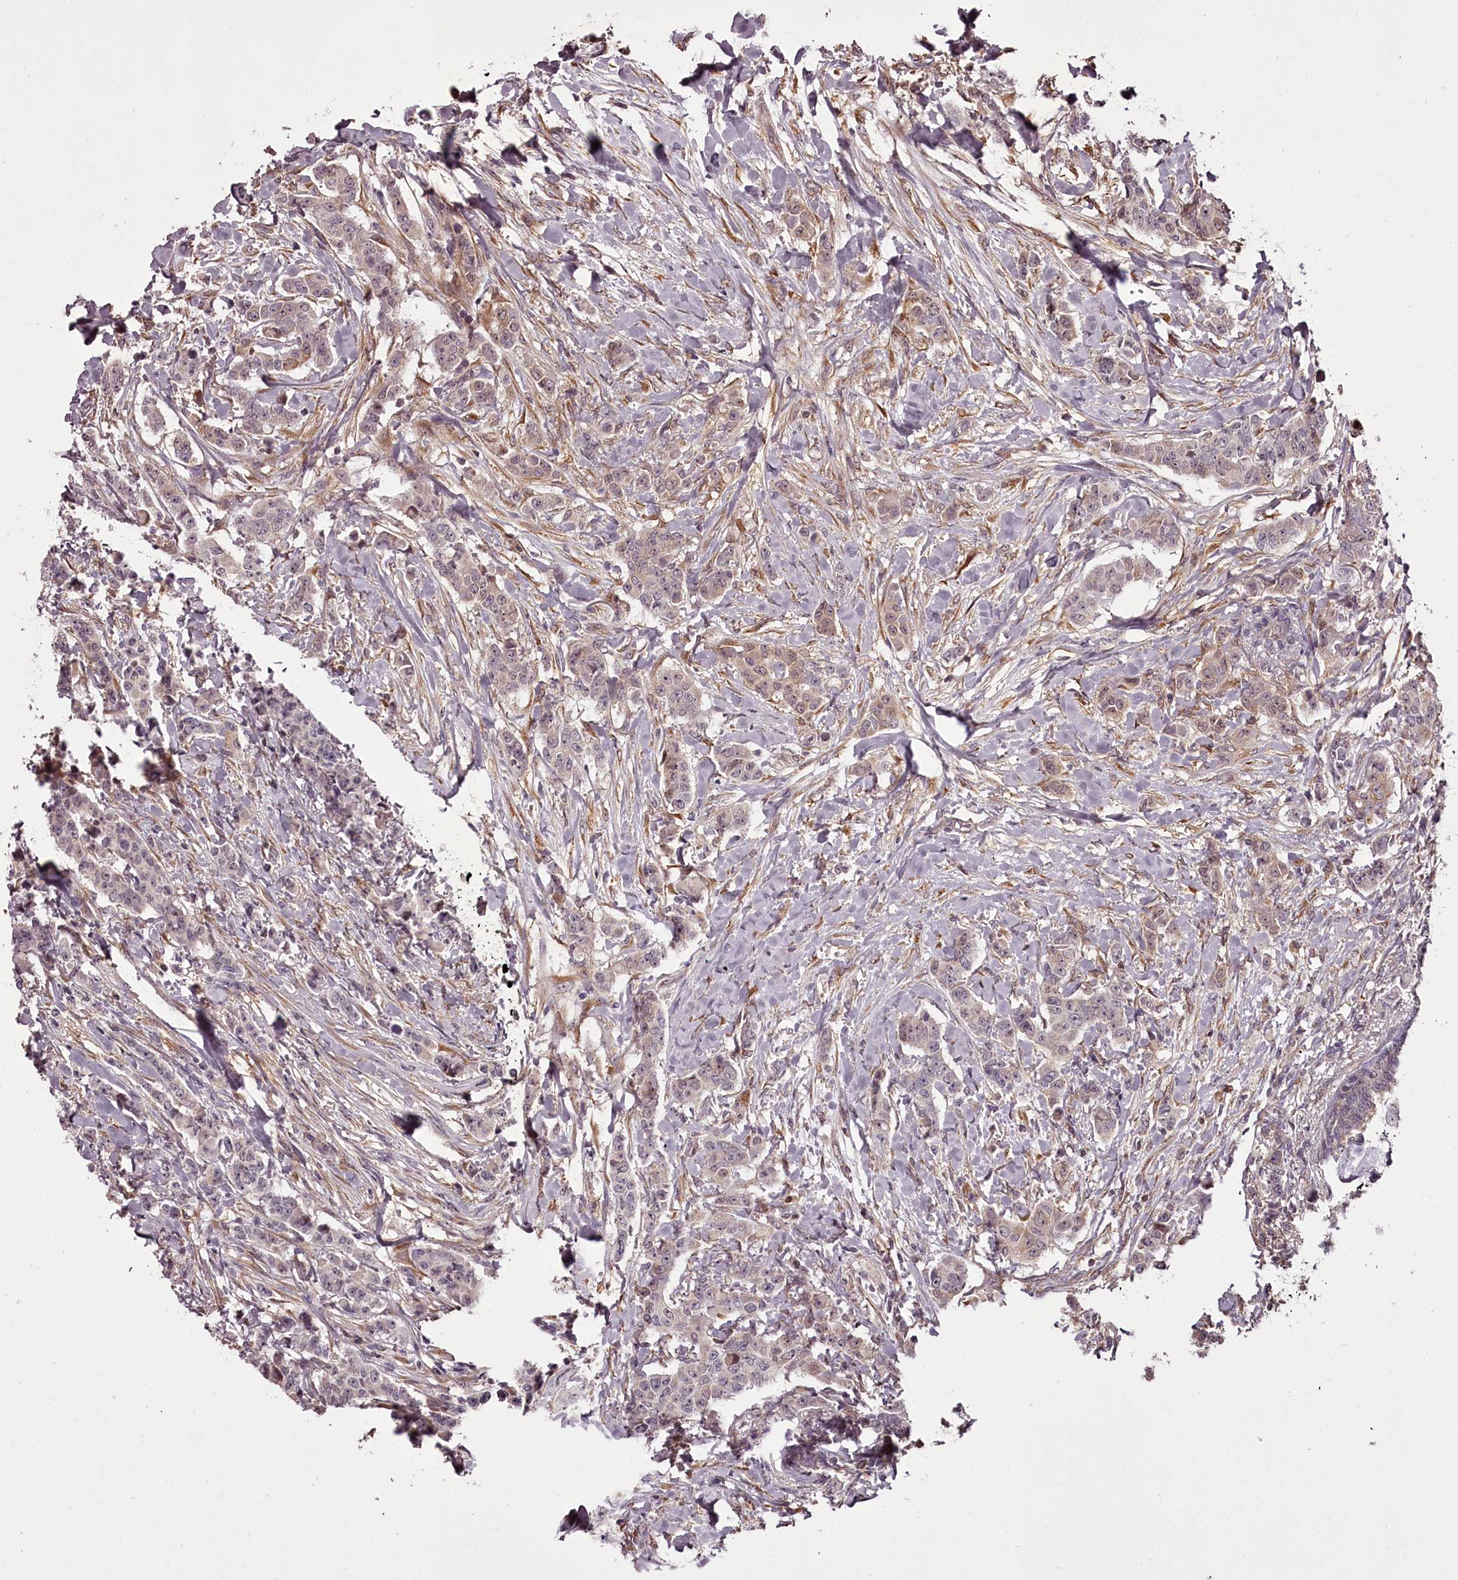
{"staining": {"intensity": "weak", "quantity": "<25%", "location": "cytoplasmic/membranous,nuclear"}, "tissue": "breast cancer", "cell_type": "Tumor cells", "image_type": "cancer", "snomed": [{"axis": "morphology", "description": "Duct carcinoma"}, {"axis": "topography", "description": "Breast"}], "caption": "Tumor cells are negative for protein expression in human infiltrating ductal carcinoma (breast).", "gene": "CCDC92", "patient": {"sex": "female", "age": 40}}